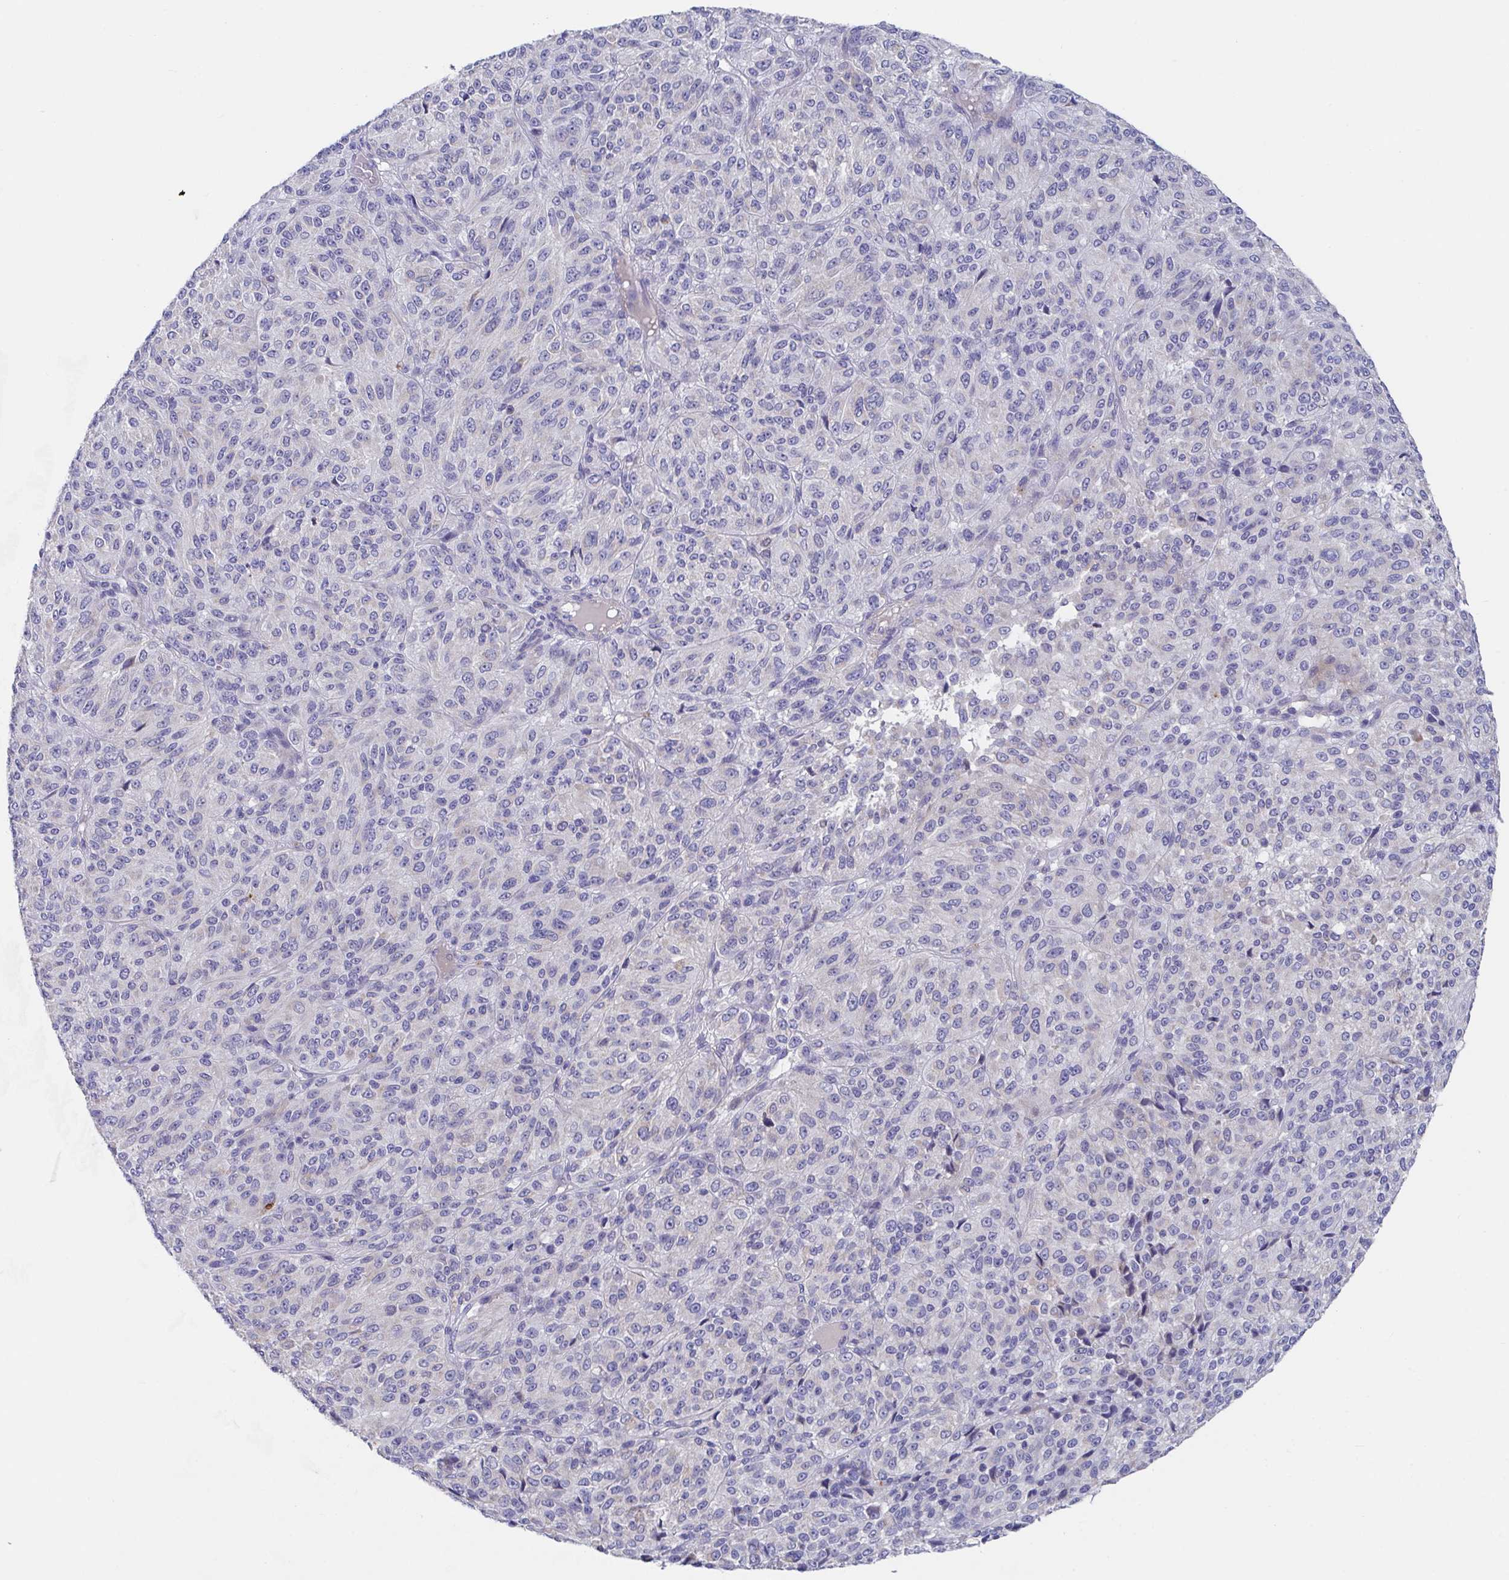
{"staining": {"intensity": "negative", "quantity": "none", "location": "none"}, "tissue": "melanoma", "cell_type": "Tumor cells", "image_type": "cancer", "snomed": [{"axis": "morphology", "description": "Malignant melanoma, Metastatic site"}, {"axis": "topography", "description": "Brain"}], "caption": "Human malignant melanoma (metastatic site) stained for a protein using immunohistochemistry displays no expression in tumor cells.", "gene": "ZNF561", "patient": {"sex": "female", "age": 56}}